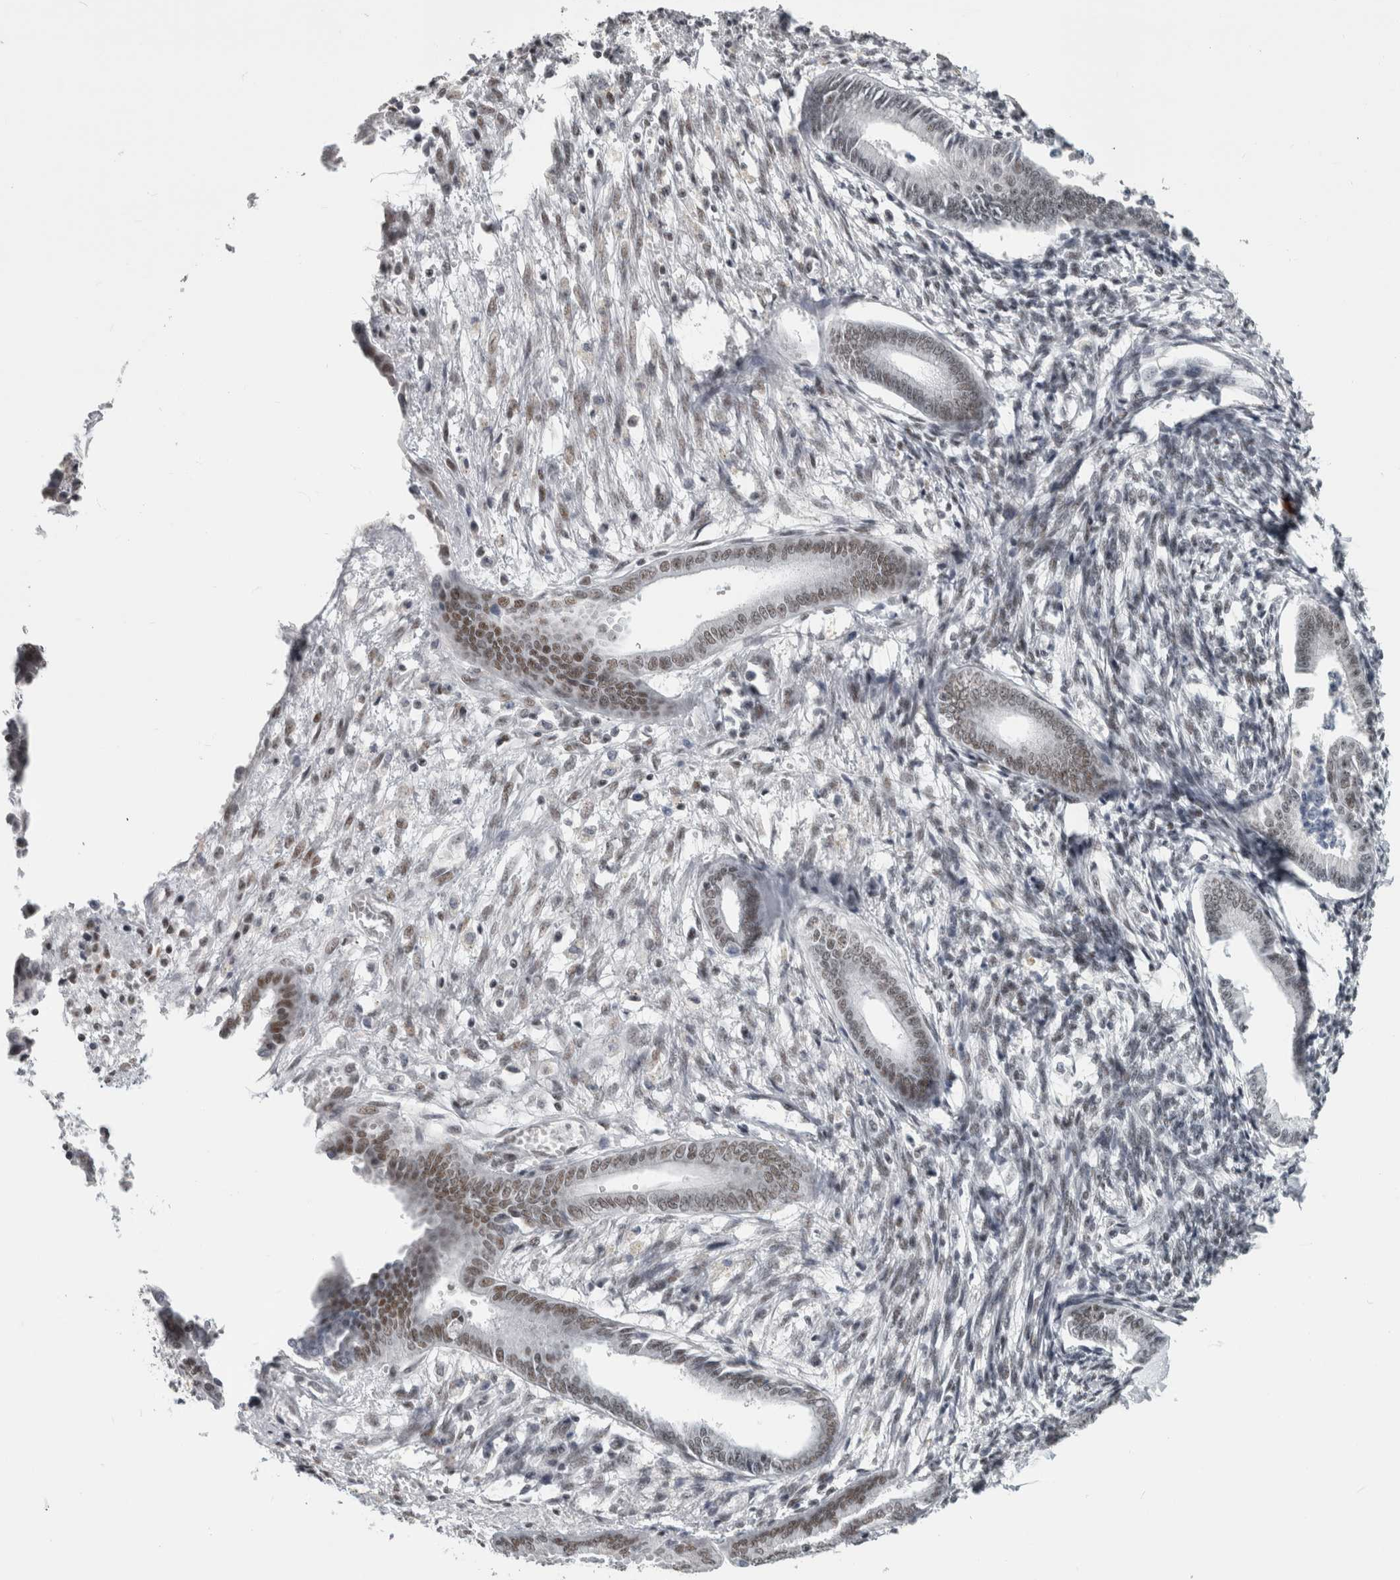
{"staining": {"intensity": "weak", "quantity": "<25%", "location": "nuclear"}, "tissue": "endometrium", "cell_type": "Cells in endometrial stroma", "image_type": "normal", "snomed": [{"axis": "morphology", "description": "Normal tissue, NOS"}, {"axis": "topography", "description": "Endometrium"}], "caption": "IHC image of benign endometrium: endometrium stained with DAB (3,3'-diaminobenzidine) exhibits no significant protein staining in cells in endometrial stroma. Nuclei are stained in blue.", "gene": "ARID4B", "patient": {"sex": "female", "age": 56}}